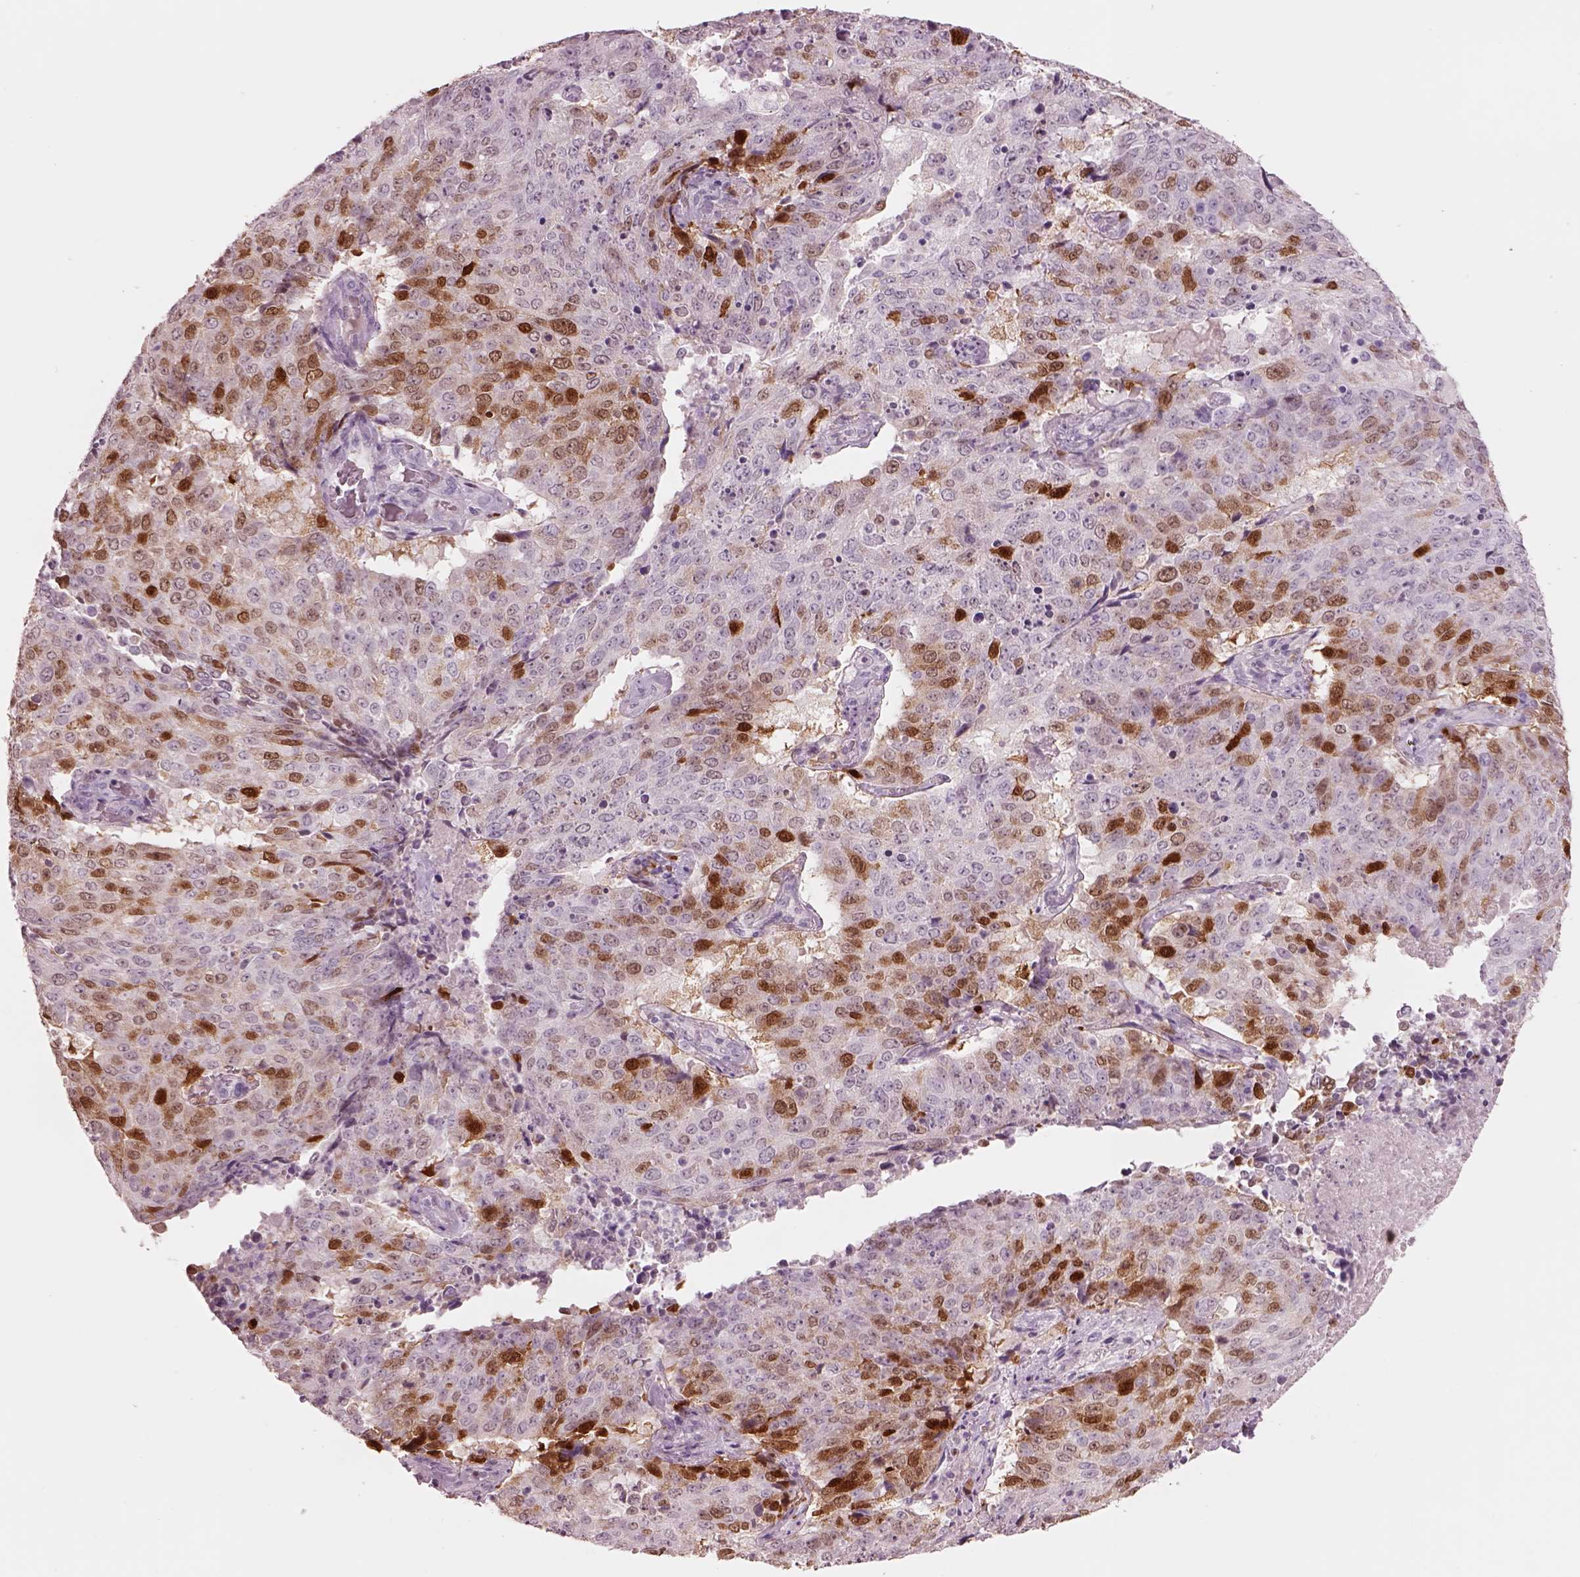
{"staining": {"intensity": "strong", "quantity": "25%-75%", "location": "cytoplasmic/membranous,nuclear"}, "tissue": "lung cancer", "cell_type": "Tumor cells", "image_type": "cancer", "snomed": [{"axis": "morphology", "description": "Normal tissue, NOS"}, {"axis": "morphology", "description": "Squamous cell carcinoma, NOS"}, {"axis": "topography", "description": "Bronchus"}, {"axis": "topography", "description": "Lung"}], "caption": "This micrograph demonstrates squamous cell carcinoma (lung) stained with immunohistochemistry (IHC) to label a protein in brown. The cytoplasmic/membranous and nuclear of tumor cells show strong positivity for the protein. Nuclei are counter-stained blue.", "gene": "SOX9", "patient": {"sex": "male", "age": 64}}